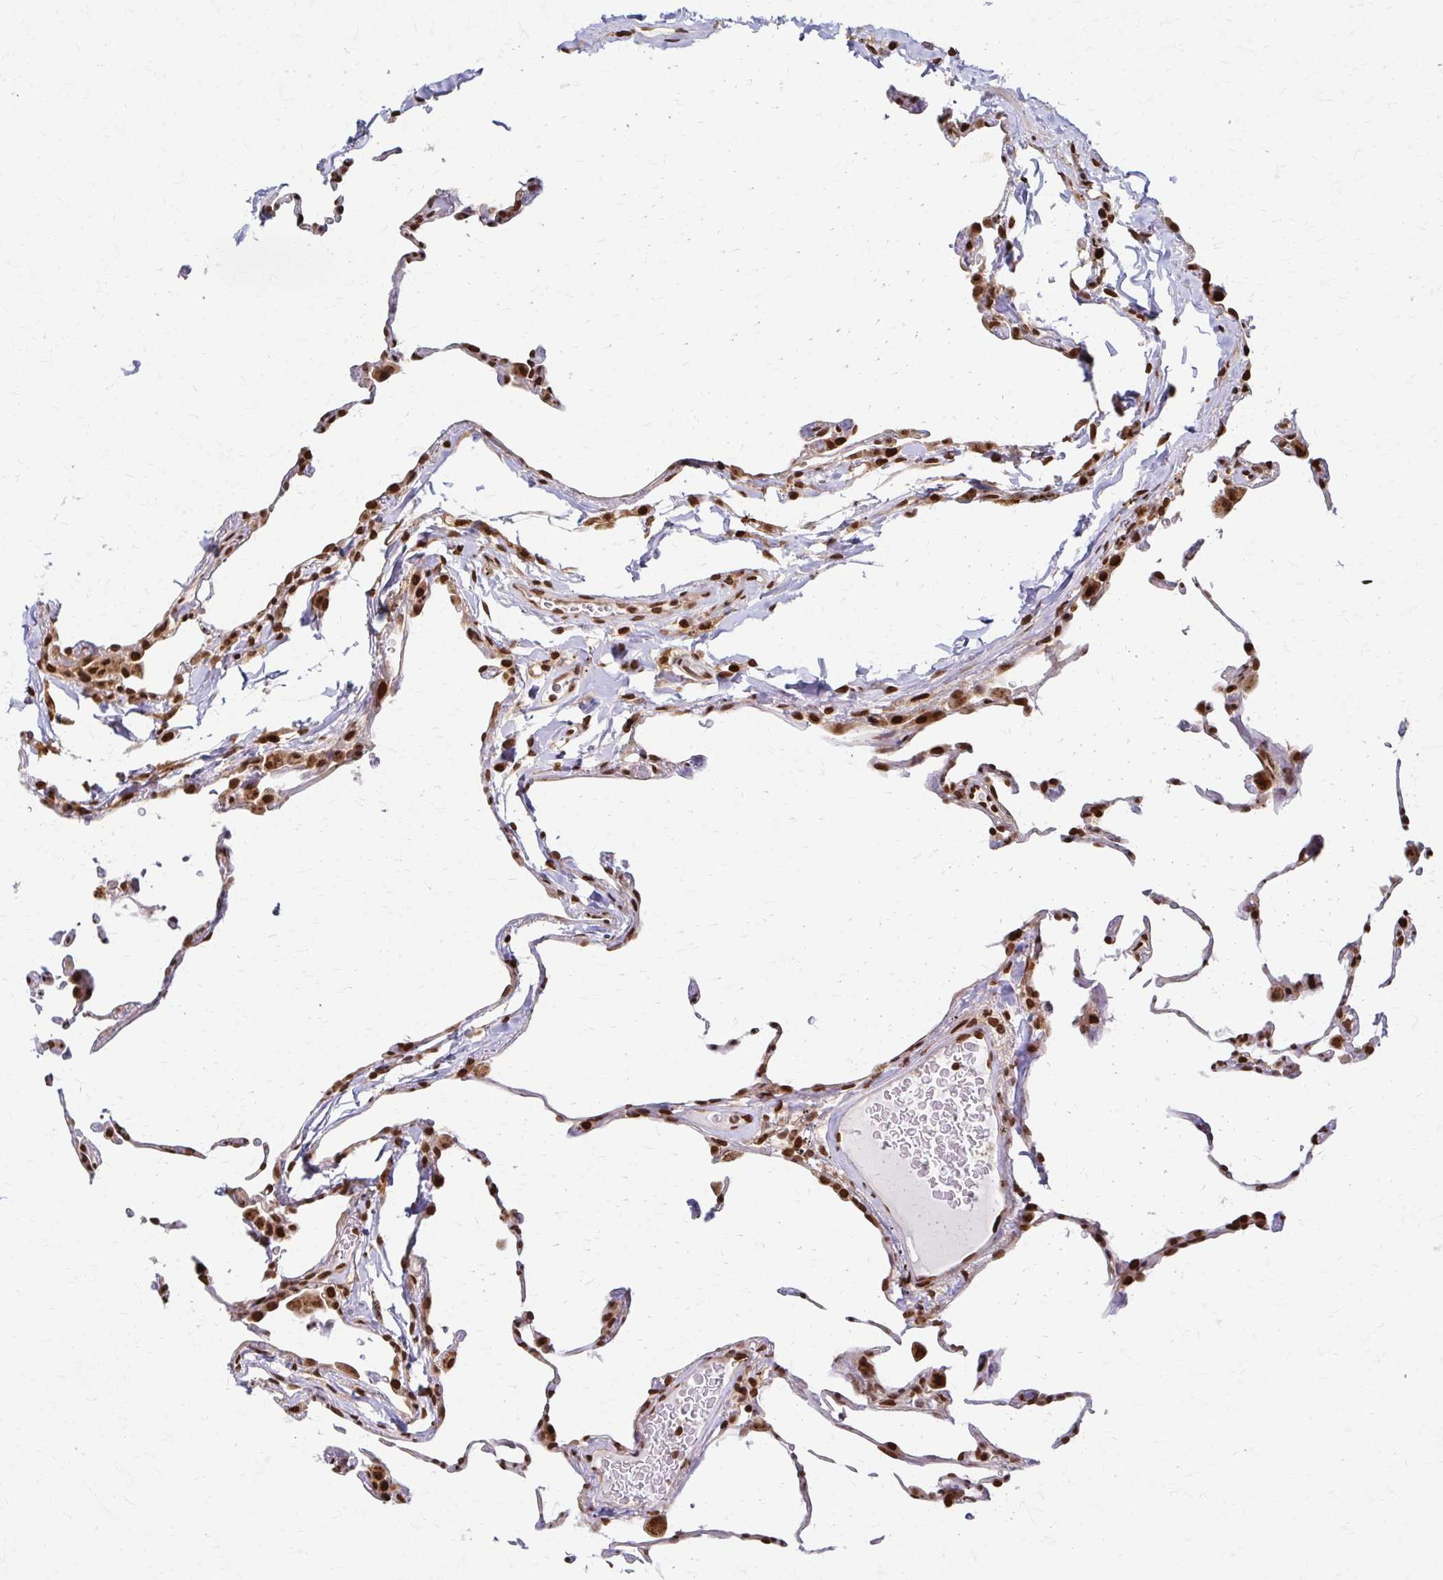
{"staining": {"intensity": "strong", "quantity": ">75%", "location": "nuclear"}, "tissue": "lung", "cell_type": "Alveolar cells", "image_type": "normal", "snomed": [{"axis": "morphology", "description": "Normal tissue, NOS"}, {"axis": "topography", "description": "Lung"}], "caption": "Immunohistochemical staining of unremarkable lung demonstrates strong nuclear protein positivity in approximately >75% of alveolar cells. (Stains: DAB in brown, nuclei in blue, Microscopy: brightfield microscopy at high magnification).", "gene": "PSMD7", "patient": {"sex": "female", "age": 57}}